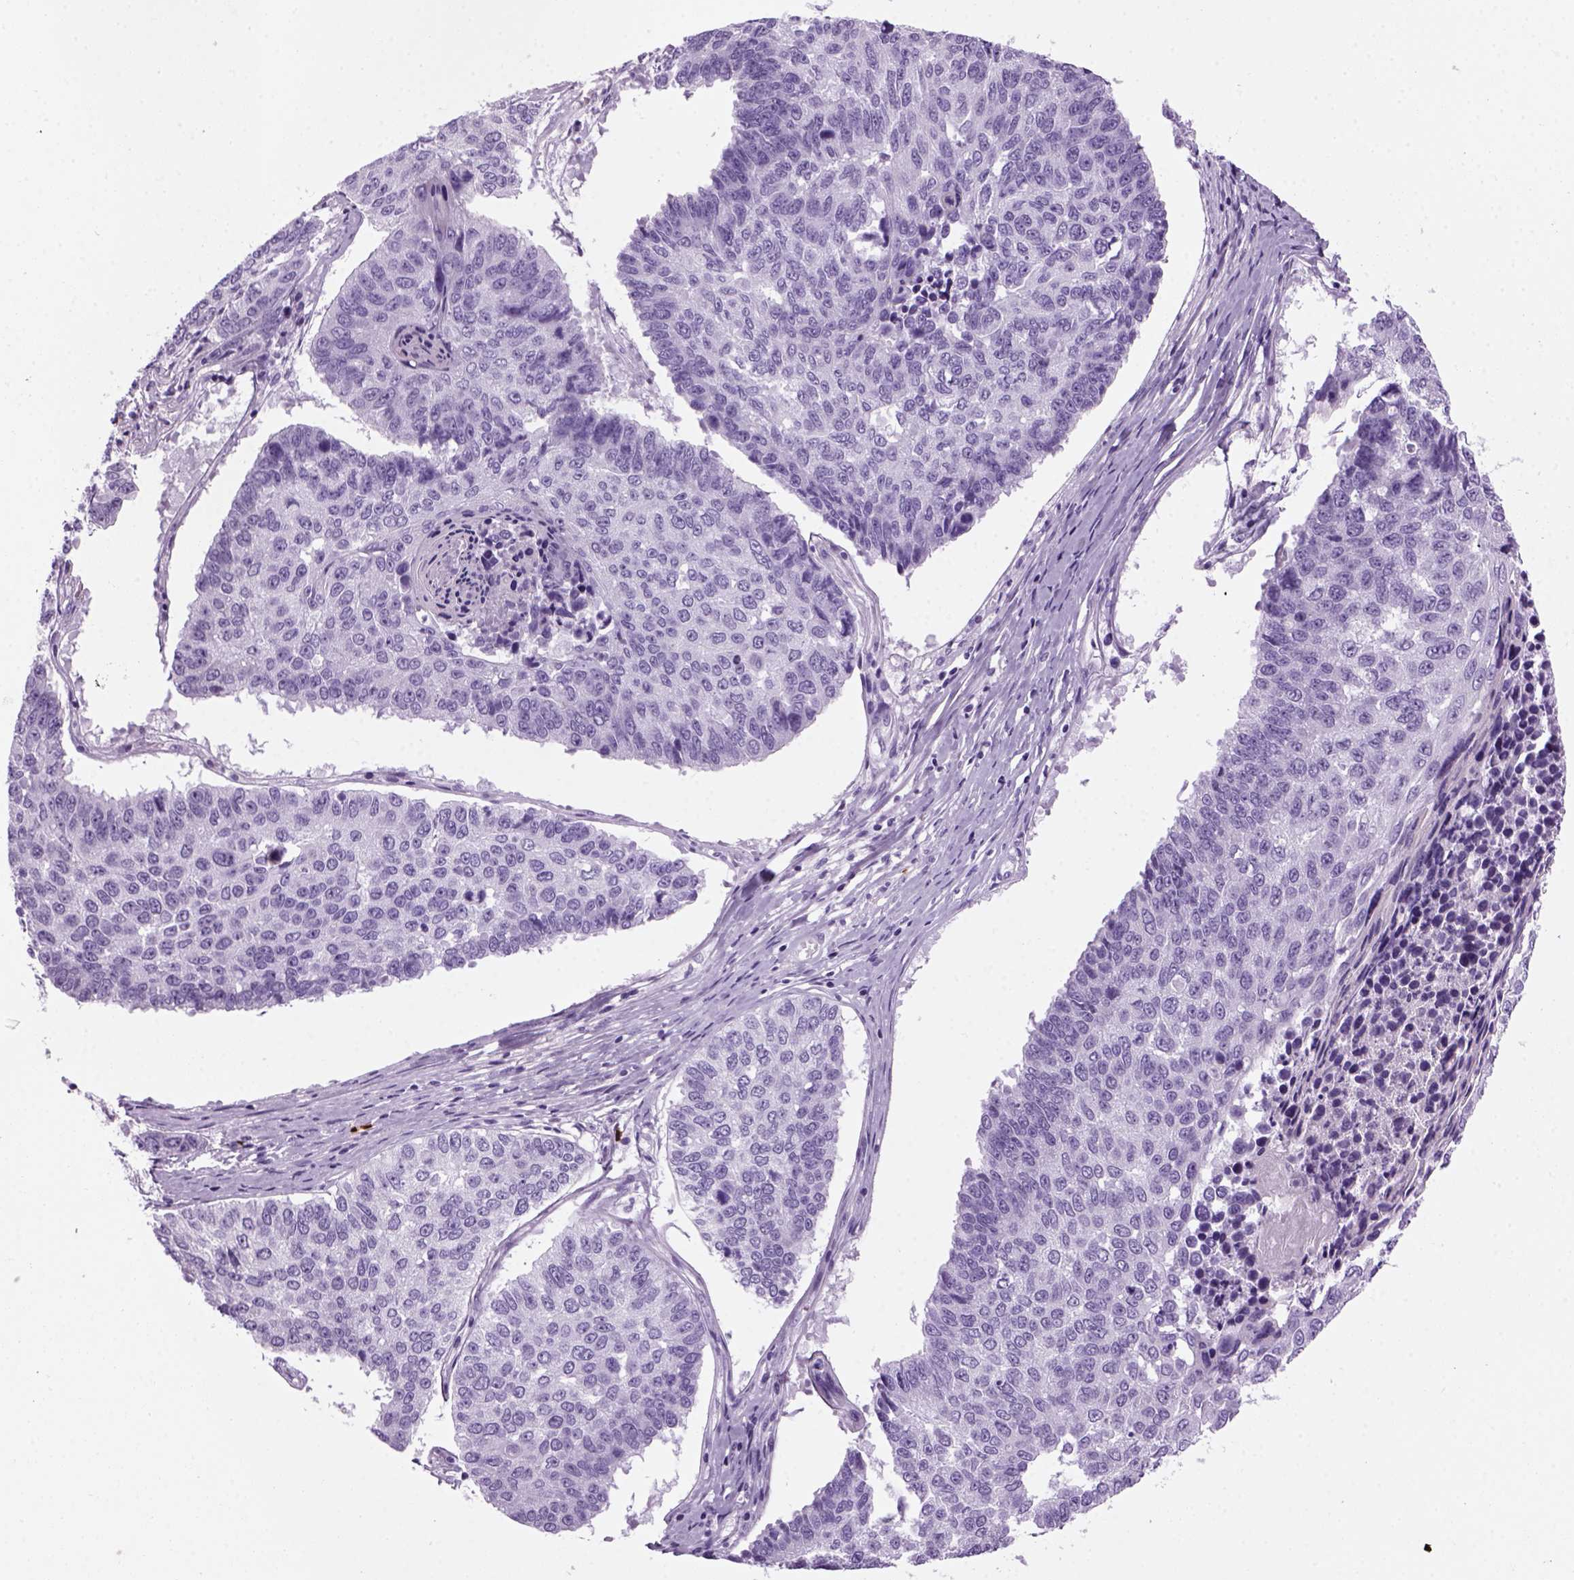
{"staining": {"intensity": "negative", "quantity": "none", "location": "none"}, "tissue": "lung cancer", "cell_type": "Tumor cells", "image_type": "cancer", "snomed": [{"axis": "morphology", "description": "Squamous cell carcinoma, NOS"}, {"axis": "topography", "description": "Lung"}], "caption": "Immunohistochemistry photomicrograph of neoplastic tissue: squamous cell carcinoma (lung) stained with DAB (3,3'-diaminobenzidine) displays no significant protein positivity in tumor cells. (IHC, brightfield microscopy, high magnification).", "gene": "MZB1", "patient": {"sex": "male", "age": 73}}